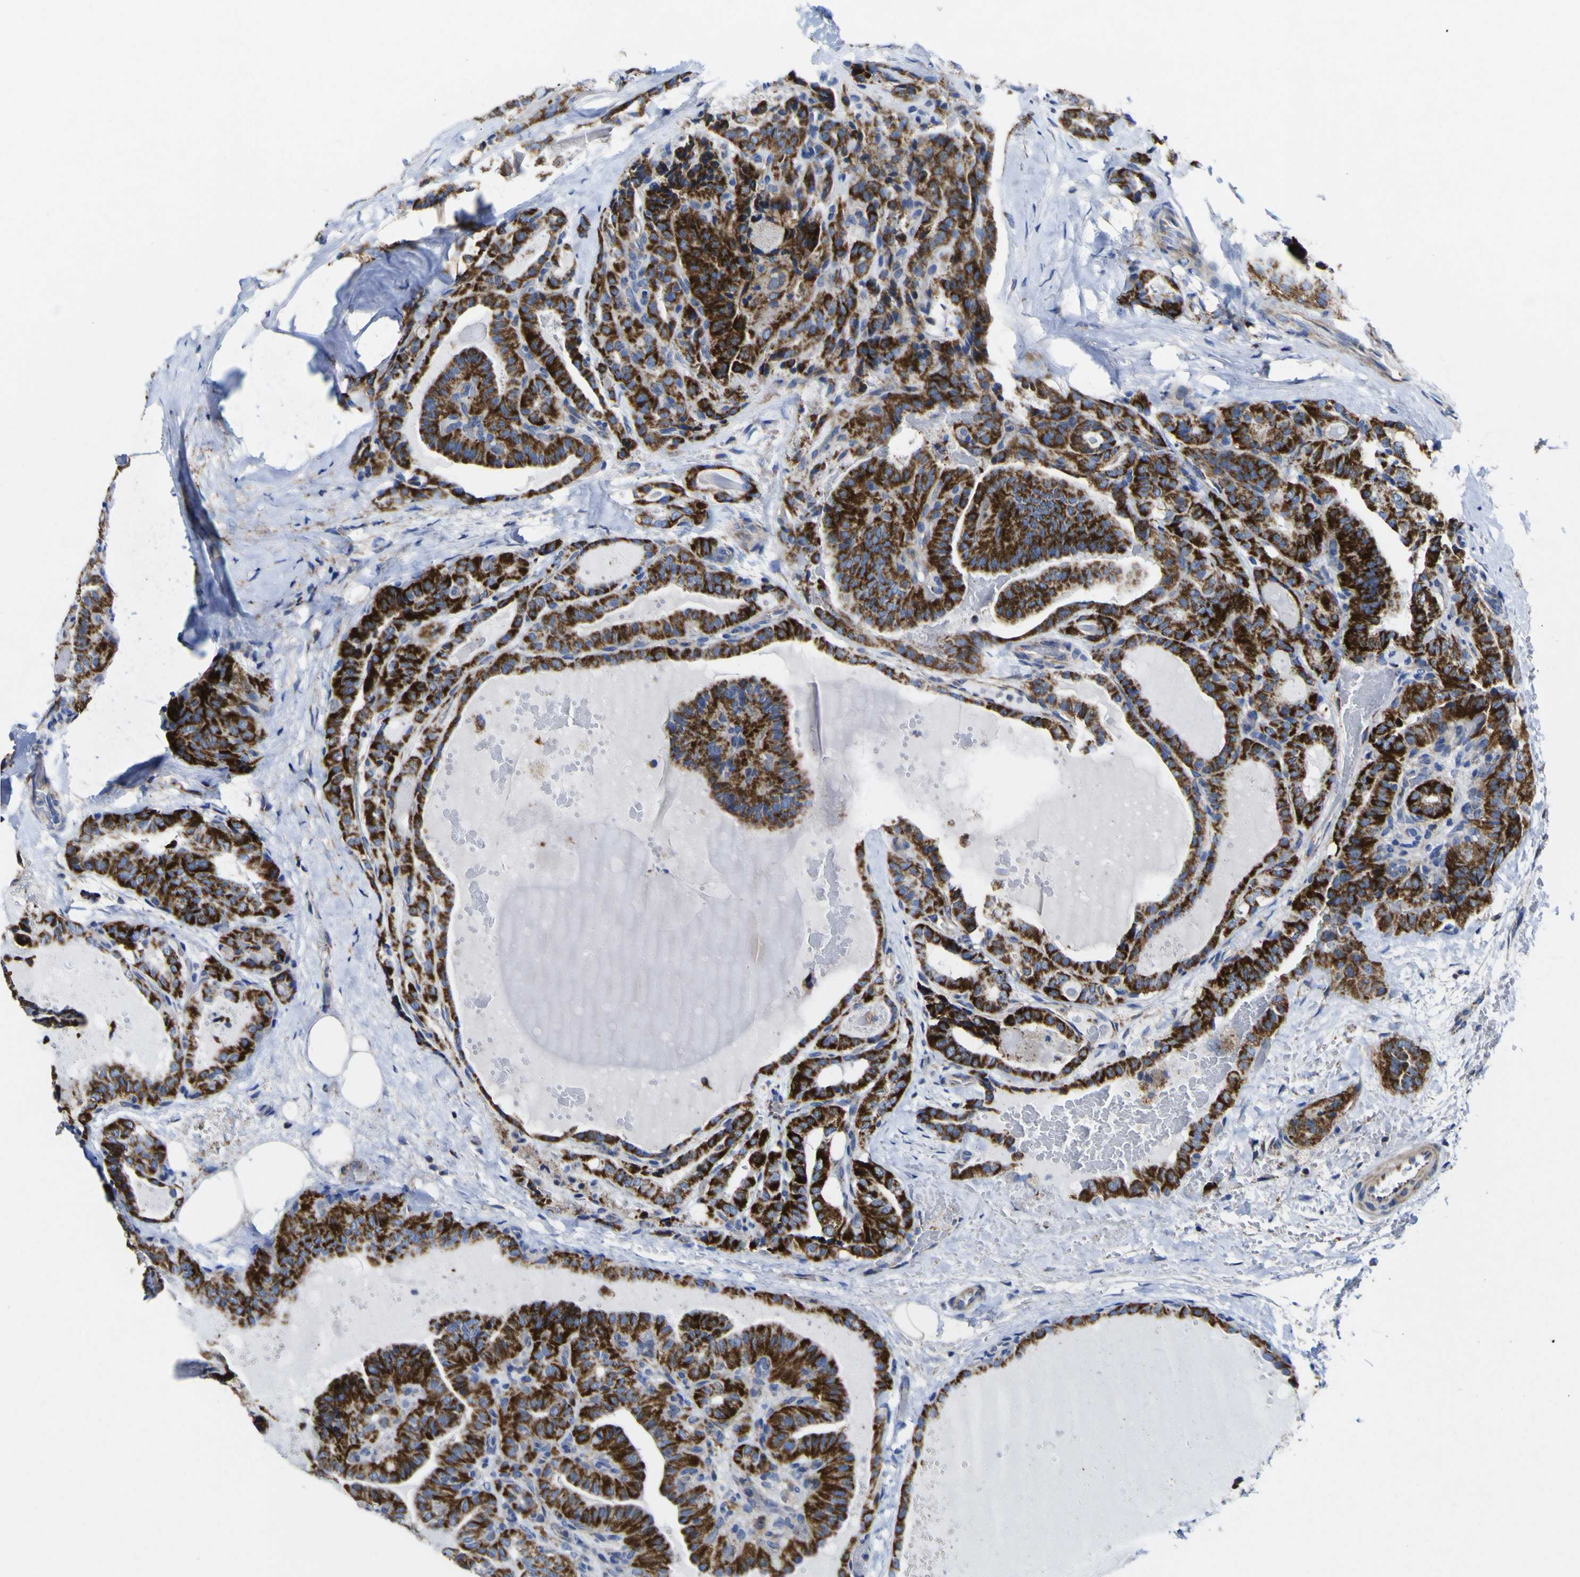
{"staining": {"intensity": "strong", "quantity": ">75%", "location": "cytoplasmic/membranous"}, "tissue": "thyroid cancer", "cell_type": "Tumor cells", "image_type": "cancer", "snomed": [{"axis": "morphology", "description": "Papillary adenocarcinoma, NOS"}, {"axis": "topography", "description": "Thyroid gland"}], "caption": "High-magnification brightfield microscopy of papillary adenocarcinoma (thyroid) stained with DAB (brown) and counterstained with hematoxylin (blue). tumor cells exhibit strong cytoplasmic/membranous expression is identified in approximately>75% of cells.", "gene": "CCDC90B", "patient": {"sex": "male", "age": 77}}